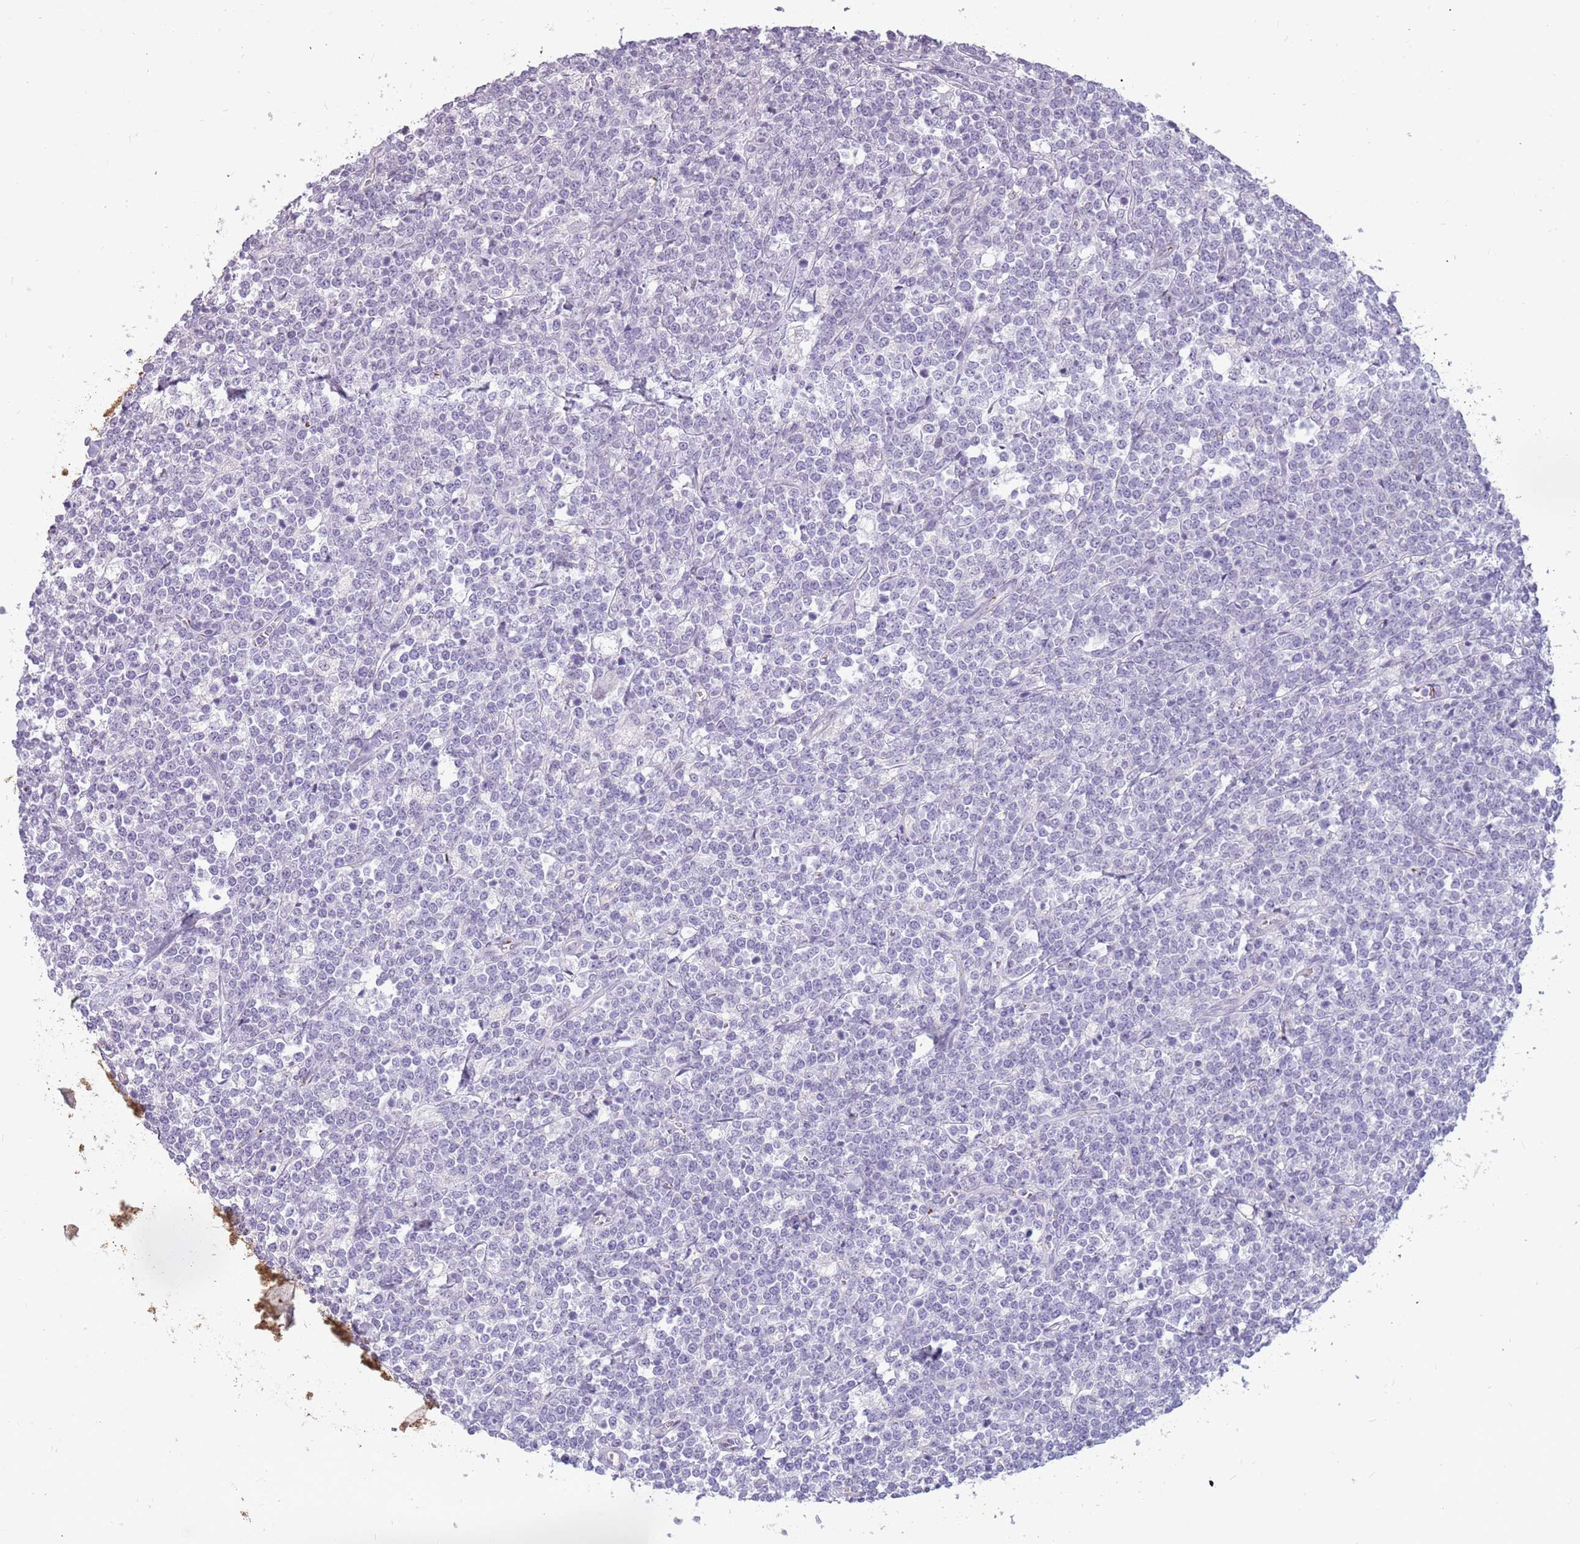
{"staining": {"intensity": "negative", "quantity": "none", "location": "none"}, "tissue": "lymphoma", "cell_type": "Tumor cells", "image_type": "cancer", "snomed": [{"axis": "morphology", "description": "Malignant lymphoma, non-Hodgkin's type, High grade"}, {"axis": "topography", "description": "Small intestine"}], "caption": "Protein analysis of malignant lymphoma, non-Hodgkin's type (high-grade) exhibits no significant positivity in tumor cells.", "gene": "NEK6", "patient": {"sex": "male", "age": 8}}